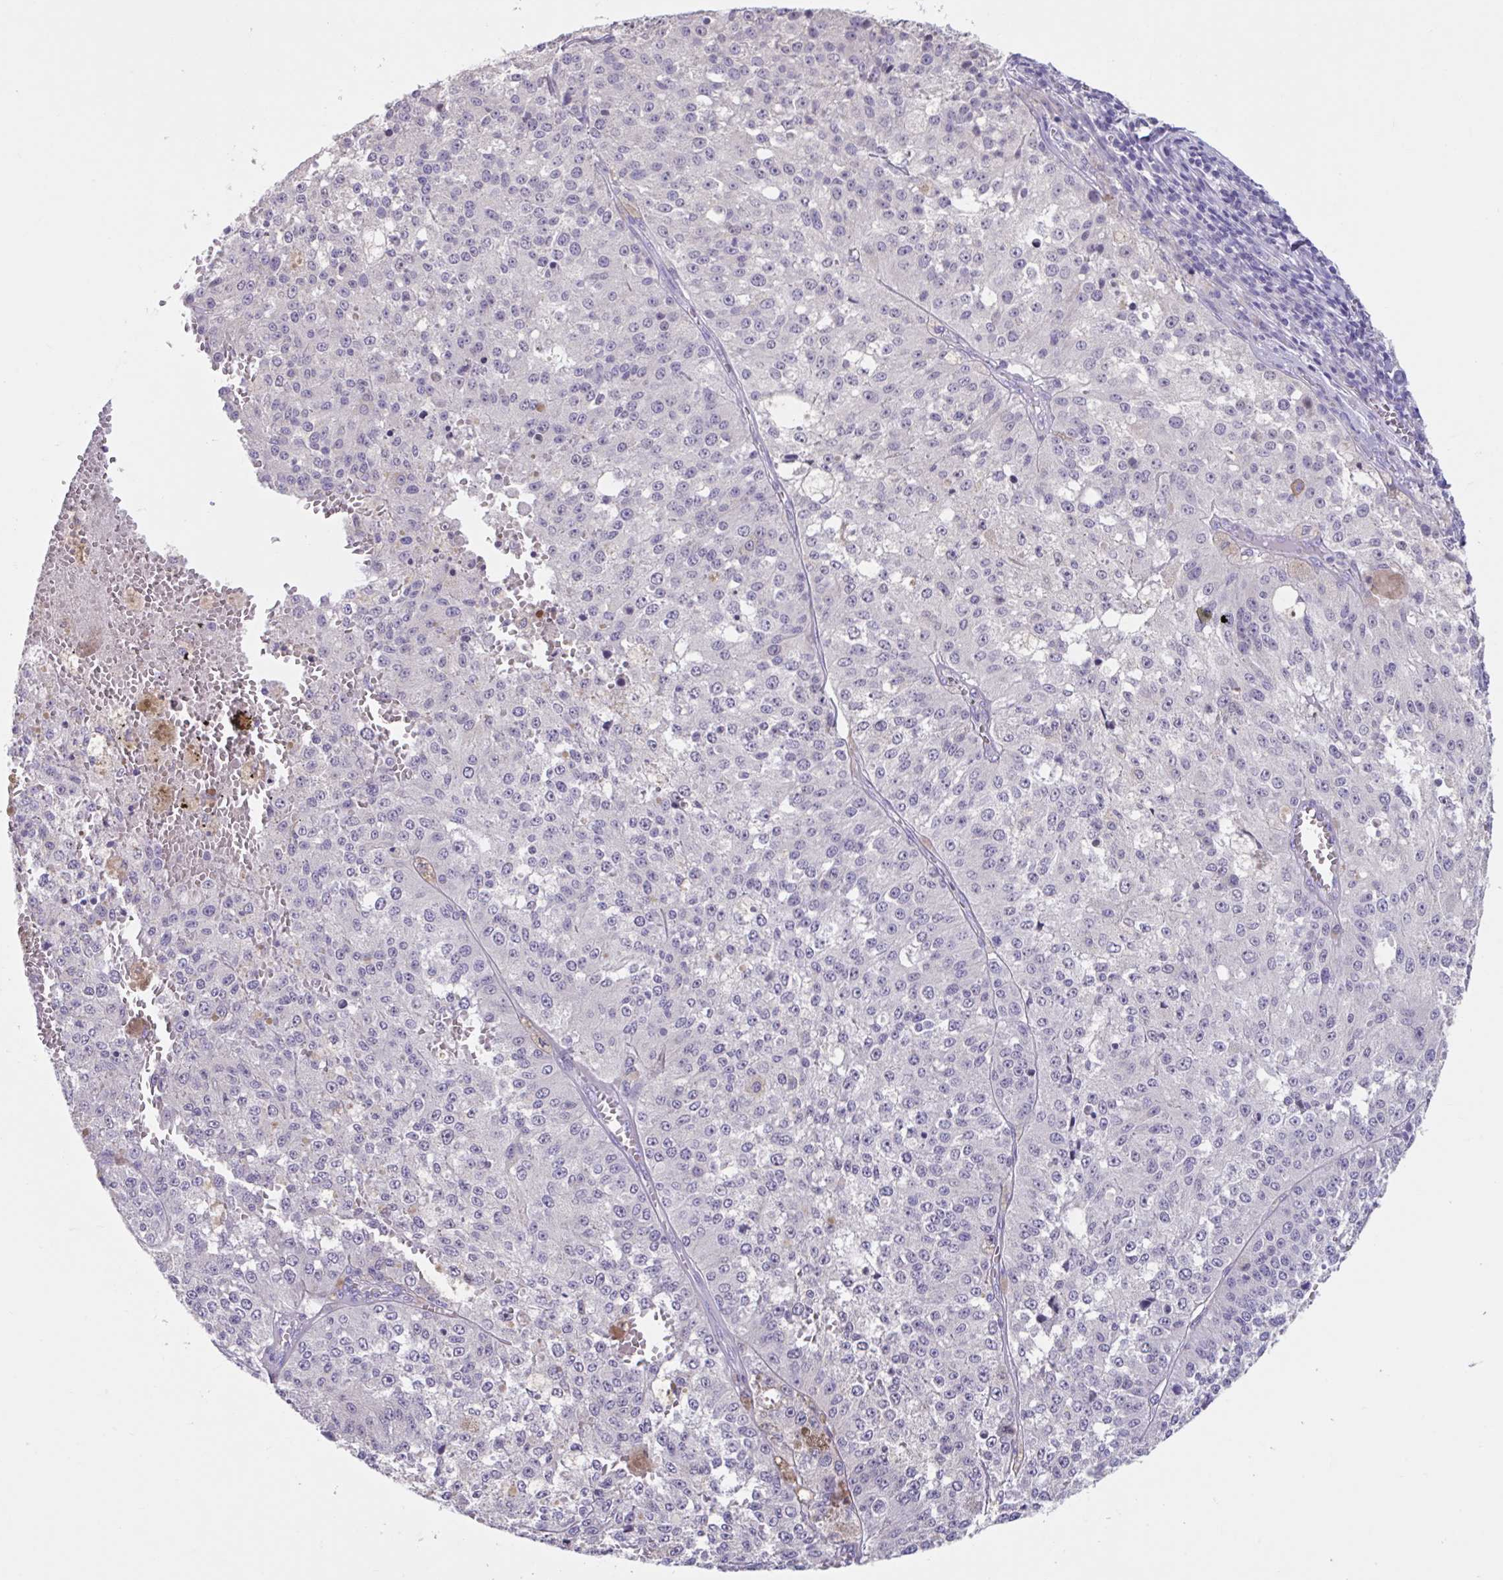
{"staining": {"intensity": "negative", "quantity": "none", "location": "none"}, "tissue": "melanoma", "cell_type": "Tumor cells", "image_type": "cancer", "snomed": [{"axis": "morphology", "description": "Malignant melanoma, Metastatic site"}, {"axis": "topography", "description": "Lymph node"}], "caption": "This is an IHC image of melanoma. There is no expression in tumor cells.", "gene": "GPR162", "patient": {"sex": "female", "age": 64}}